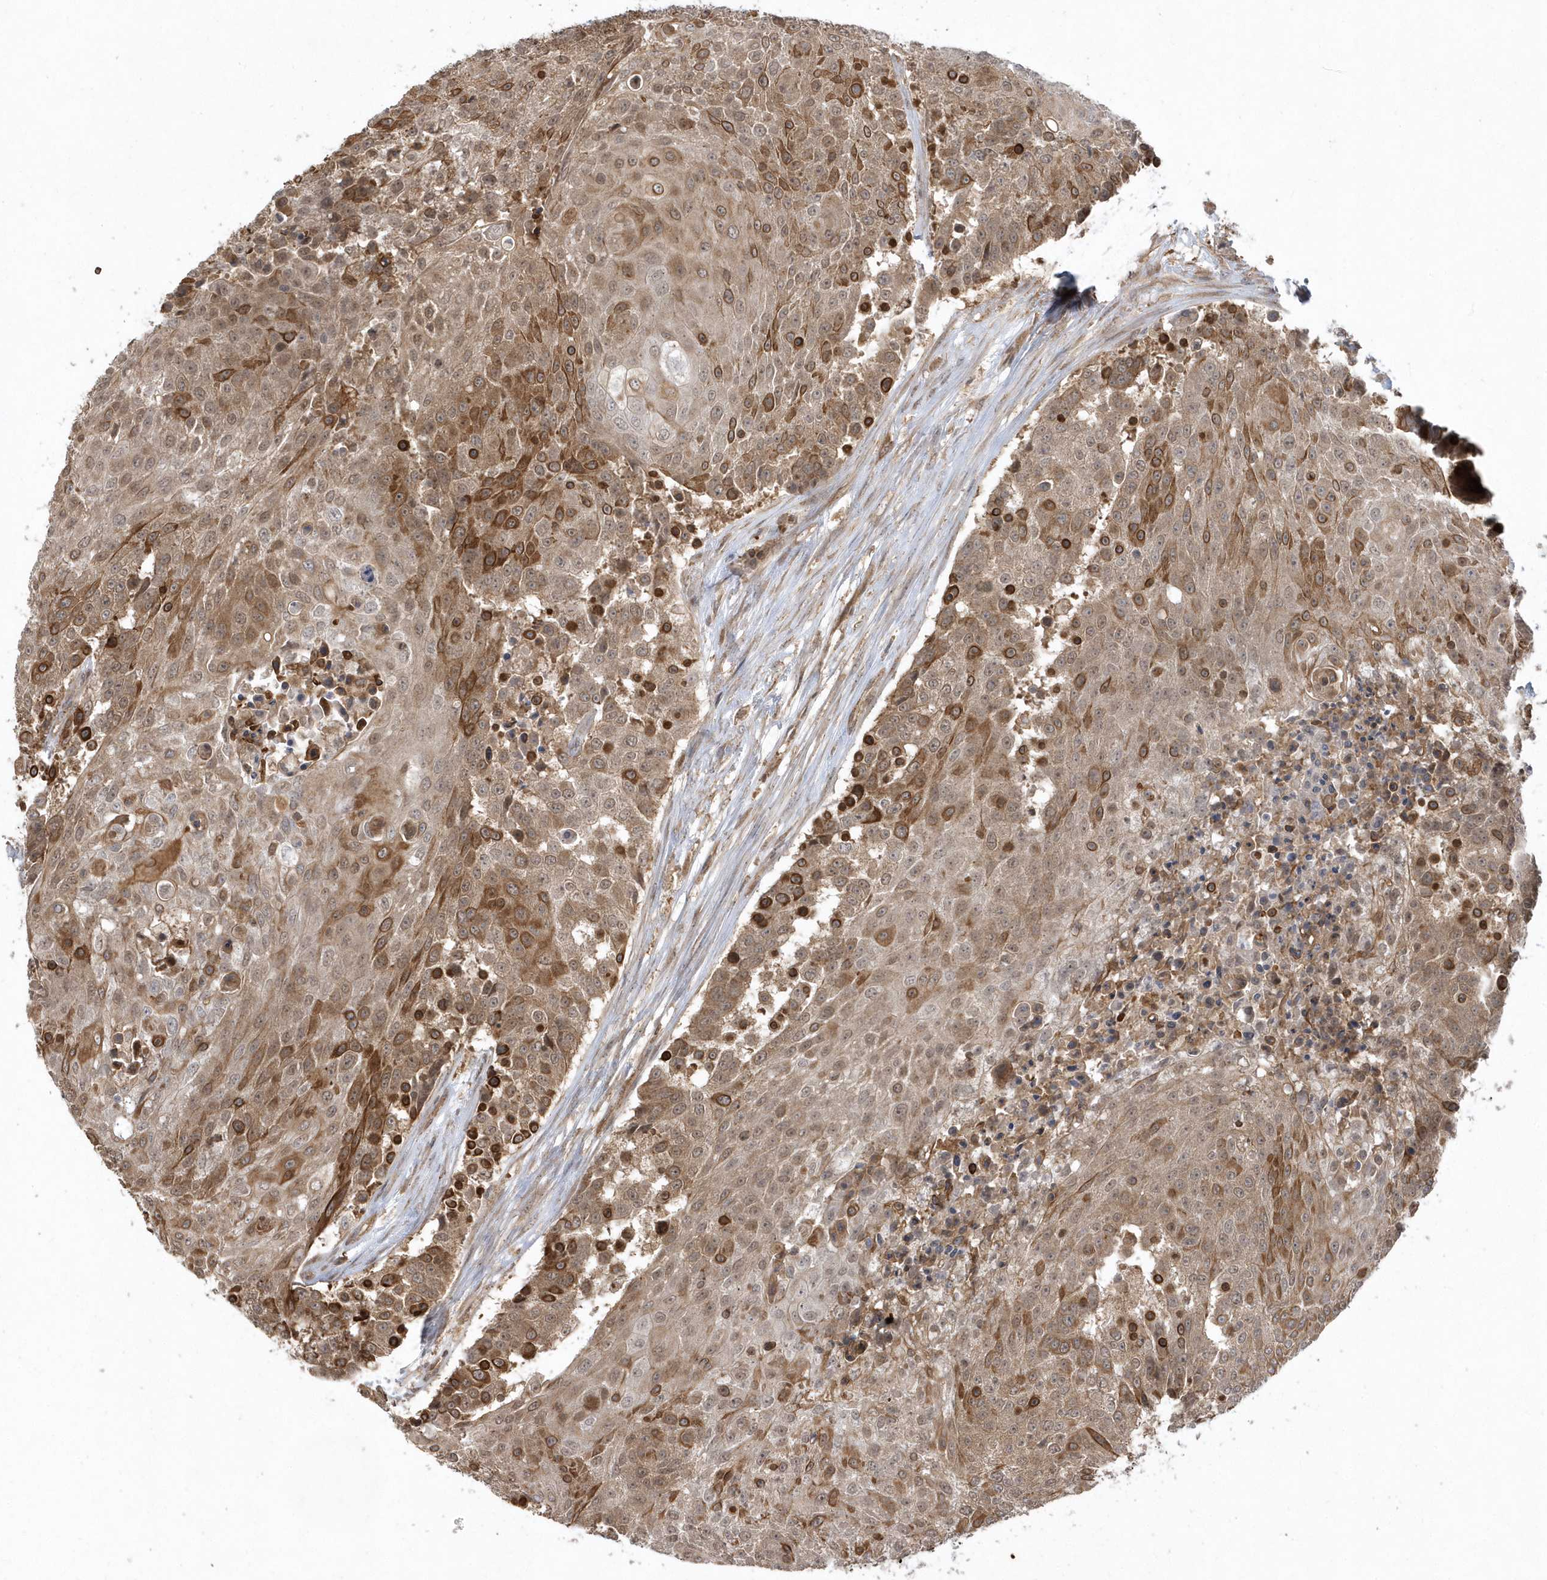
{"staining": {"intensity": "moderate", "quantity": ">75%", "location": "cytoplasmic/membranous"}, "tissue": "urothelial cancer", "cell_type": "Tumor cells", "image_type": "cancer", "snomed": [{"axis": "morphology", "description": "Urothelial carcinoma, High grade"}, {"axis": "topography", "description": "Urinary bladder"}], "caption": "DAB (3,3'-diaminobenzidine) immunohistochemical staining of human urothelial cancer reveals moderate cytoplasmic/membranous protein positivity in approximately >75% of tumor cells. (Stains: DAB in brown, nuclei in blue, Microscopy: brightfield microscopy at high magnification).", "gene": "ACYP1", "patient": {"sex": "female", "age": 63}}